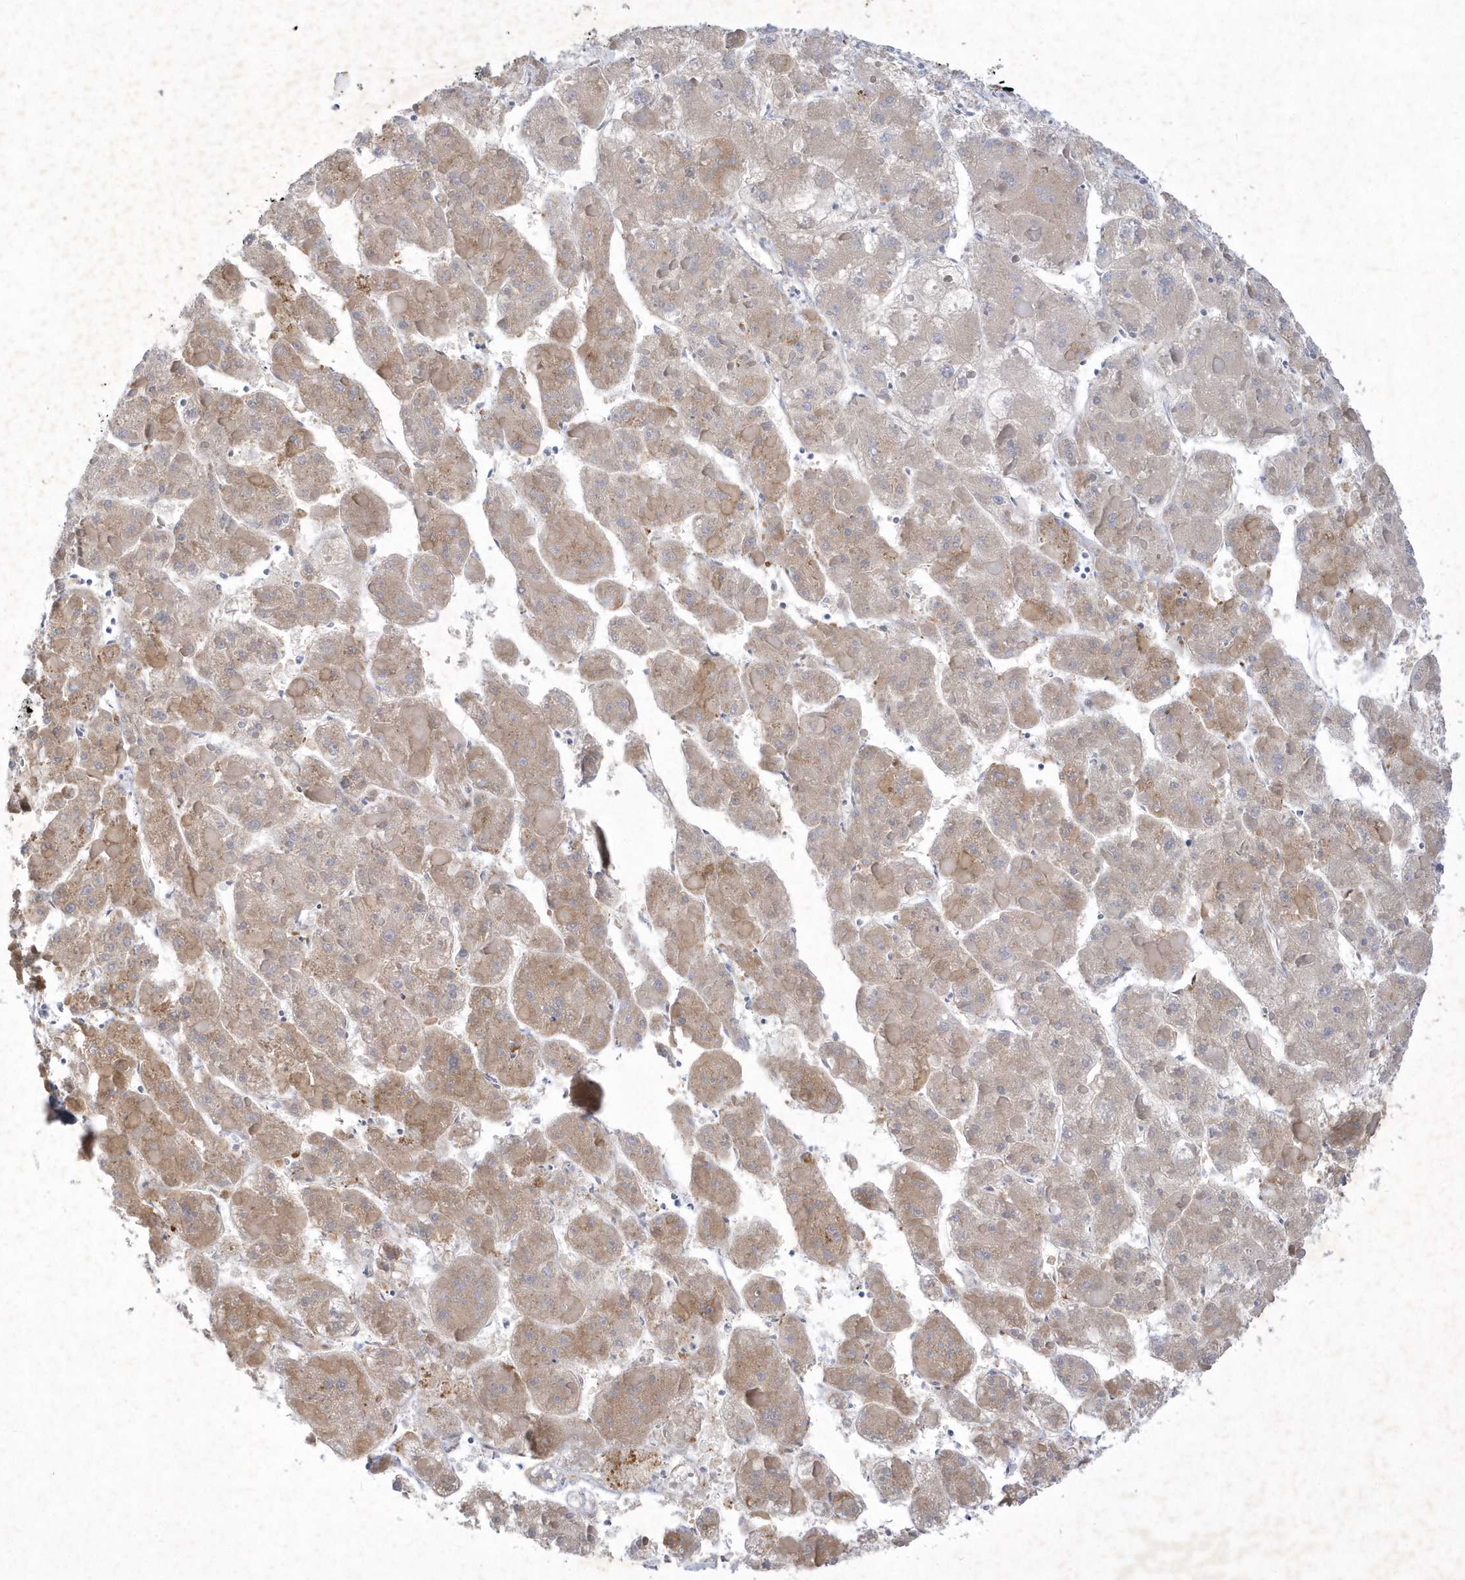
{"staining": {"intensity": "weak", "quantity": "25%-75%", "location": "cytoplasmic/membranous"}, "tissue": "liver cancer", "cell_type": "Tumor cells", "image_type": "cancer", "snomed": [{"axis": "morphology", "description": "Carcinoma, Hepatocellular, NOS"}, {"axis": "topography", "description": "Liver"}], "caption": "The micrograph shows a brown stain indicating the presence of a protein in the cytoplasmic/membranous of tumor cells in hepatocellular carcinoma (liver). The staining was performed using DAB to visualize the protein expression in brown, while the nuclei were stained in blue with hematoxylin (Magnification: 20x).", "gene": "LARS1", "patient": {"sex": "female", "age": 73}}